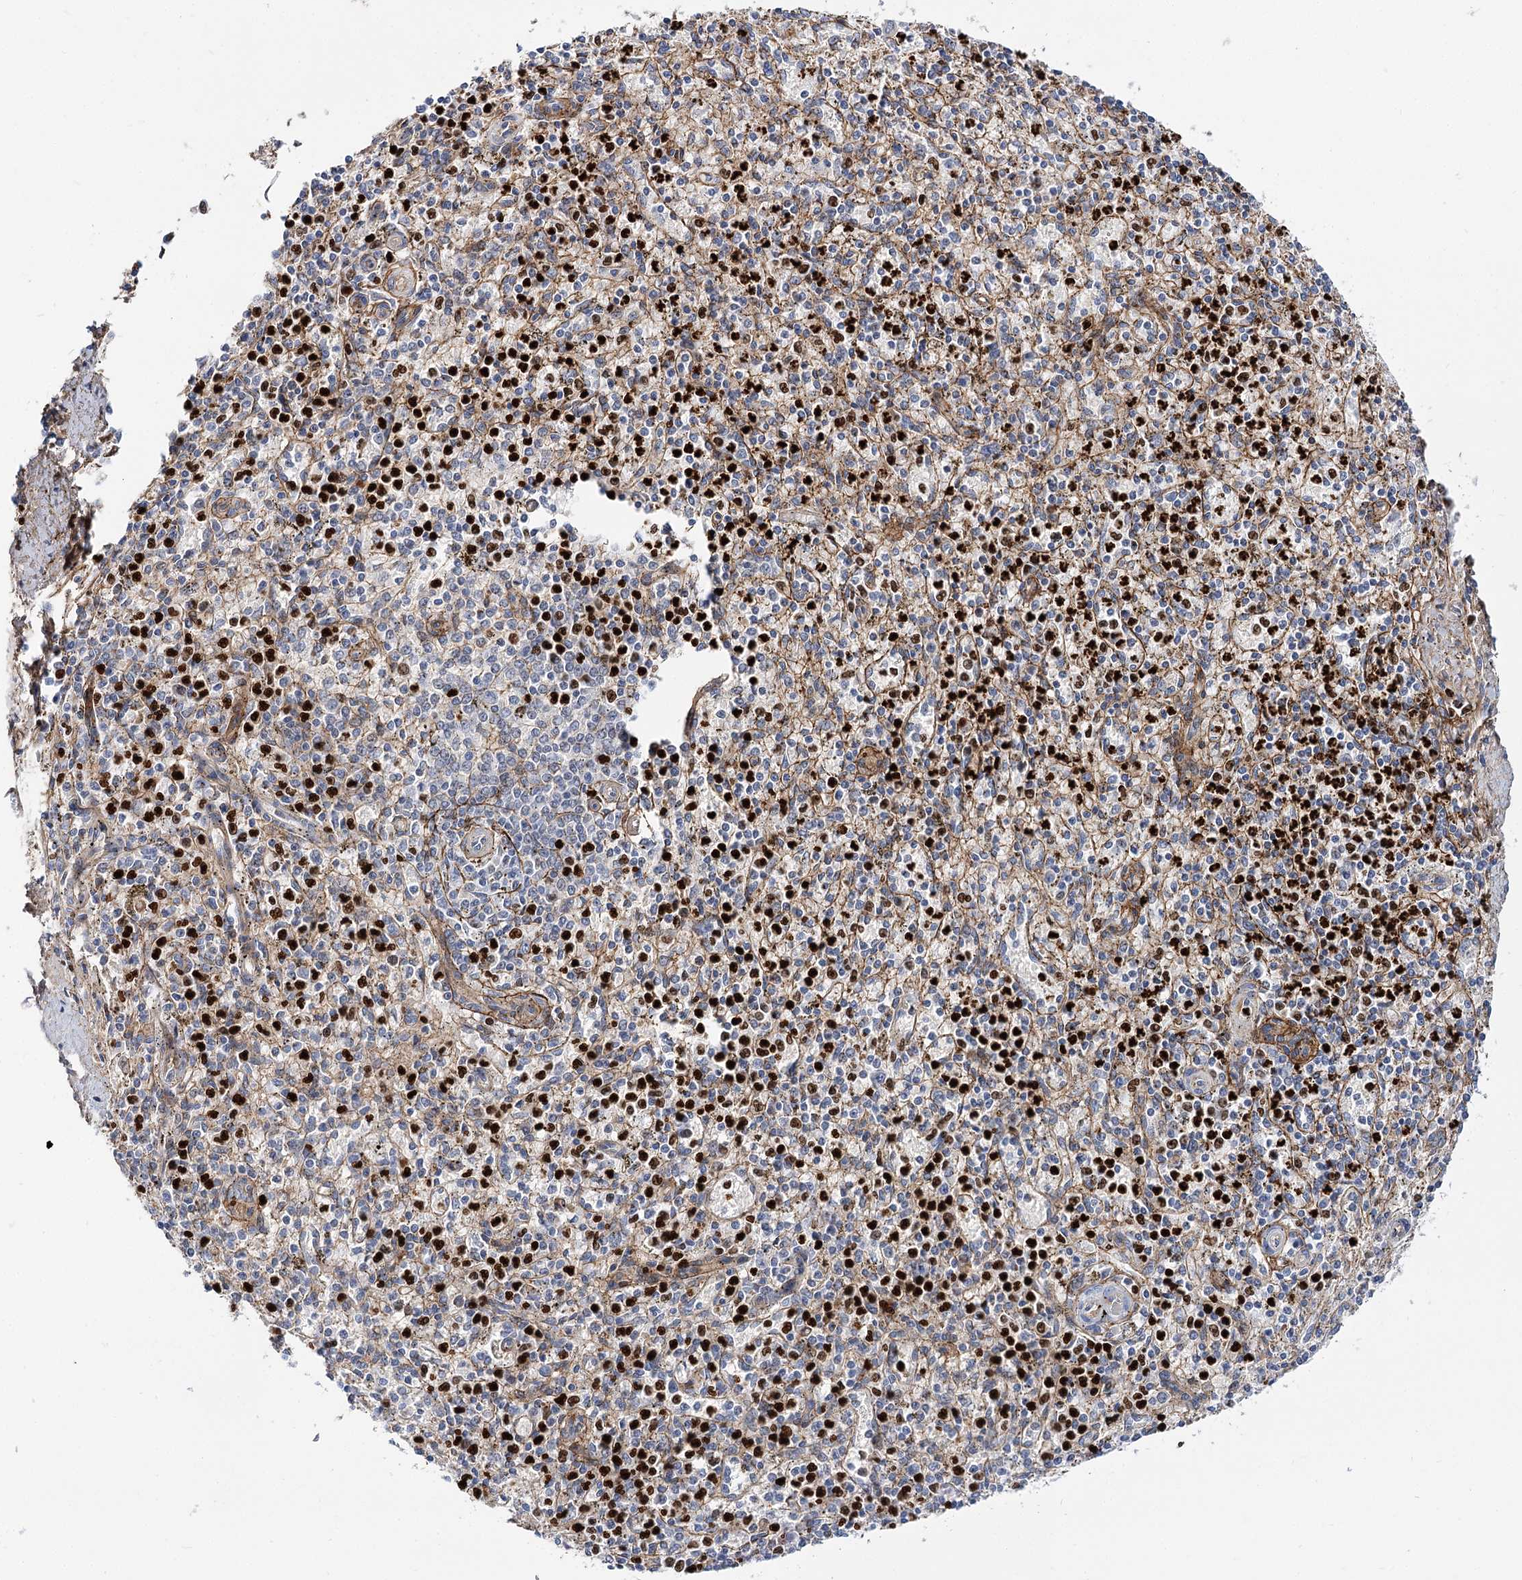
{"staining": {"intensity": "negative", "quantity": "none", "location": "none"}, "tissue": "spleen", "cell_type": "Cells in red pulp", "image_type": "normal", "snomed": [{"axis": "morphology", "description": "Normal tissue, NOS"}, {"axis": "topography", "description": "Spleen"}], "caption": "Immunohistochemistry of unremarkable spleen displays no positivity in cells in red pulp. (Brightfield microscopy of DAB (3,3'-diaminobenzidine) IHC at high magnification).", "gene": "C11orf52", "patient": {"sex": "male", "age": 72}}